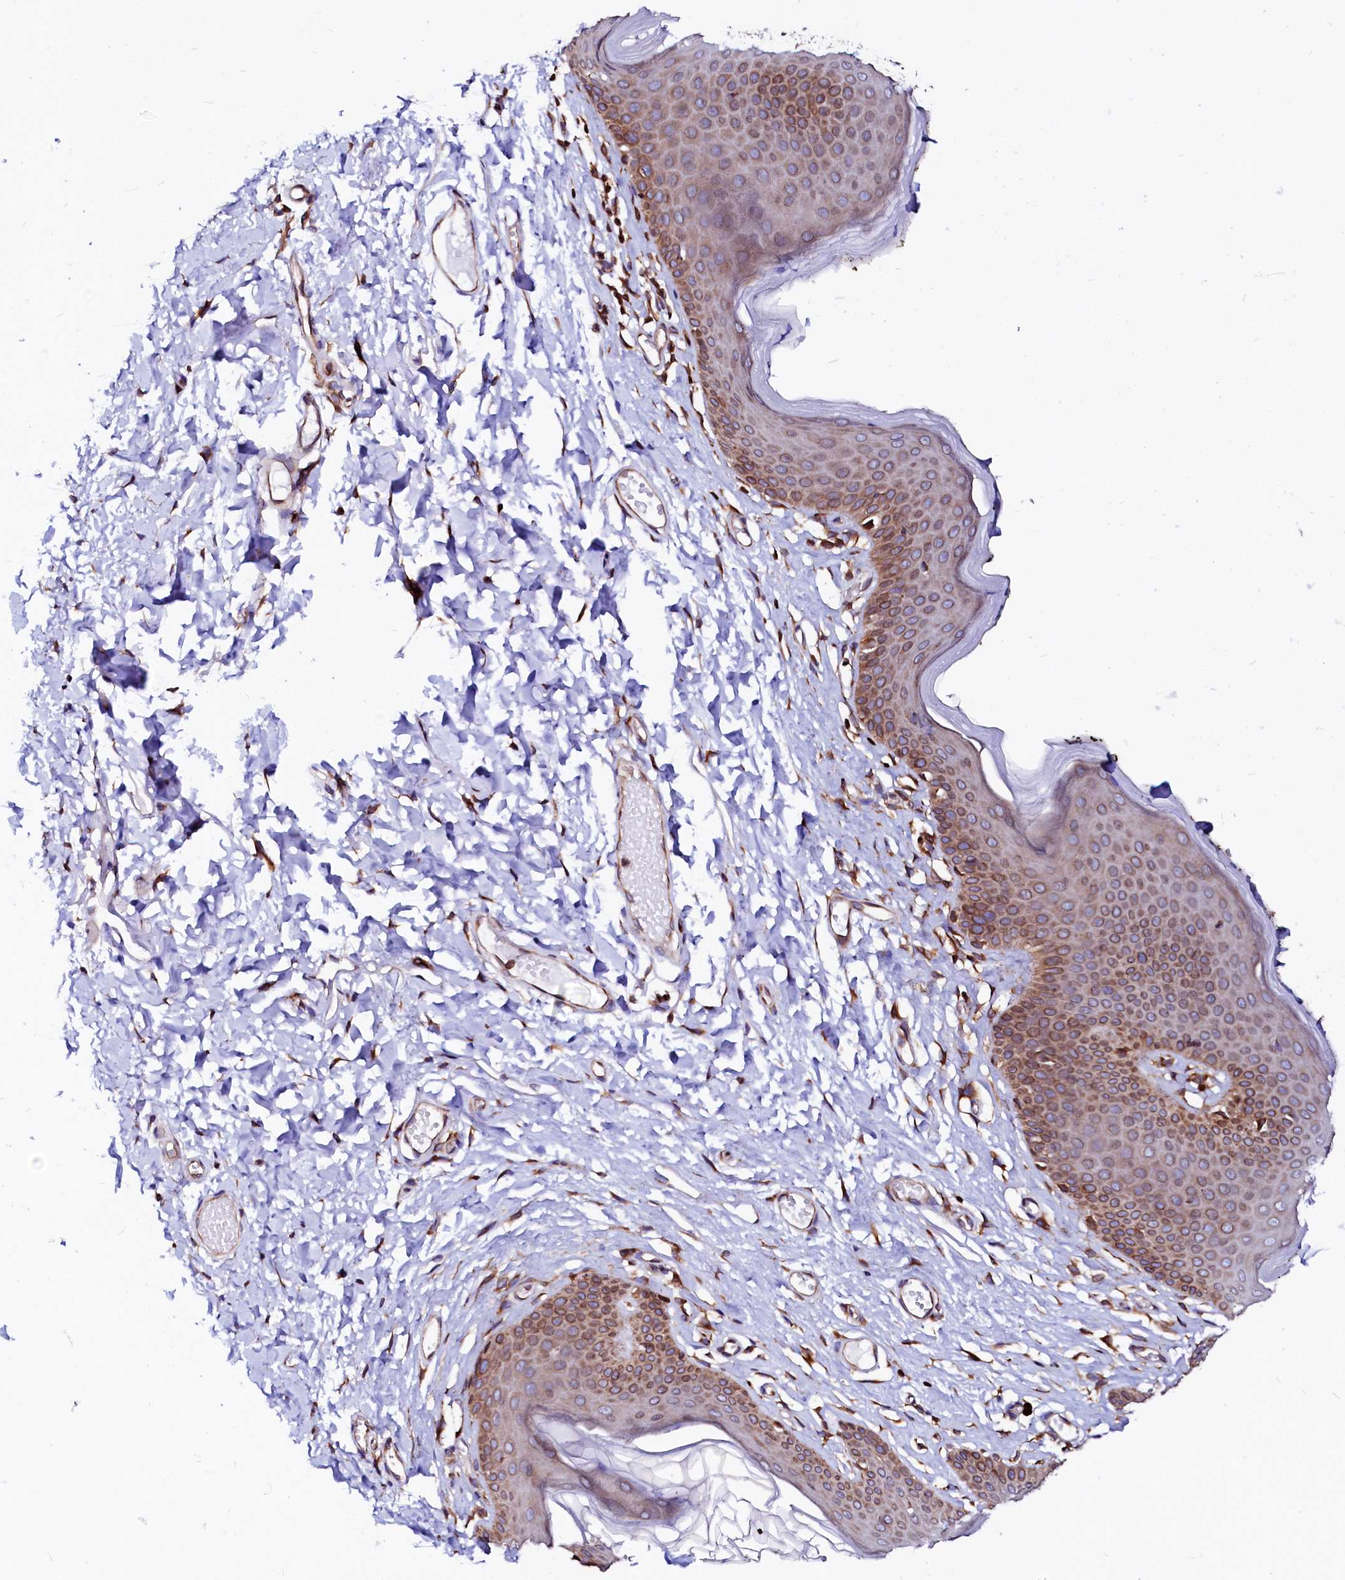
{"staining": {"intensity": "moderate", "quantity": ">75%", "location": "cytoplasmic/membranous"}, "tissue": "skin", "cell_type": "Epidermal cells", "image_type": "normal", "snomed": [{"axis": "morphology", "description": "Normal tissue, NOS"}, {"axis": "morphology", "description": "Inflammation, NOS"}, {"axis": "topography", "description": "Vulva"}], "caption": "High-power microscopy captured an immunohistochemistry photomicrograph of normal skin, revealing moderate cytoplasmic/membranous expression in about >75% of epidermal cells.", "gene": "DERL1", "patient": {"sex": "female", "age": 84}}